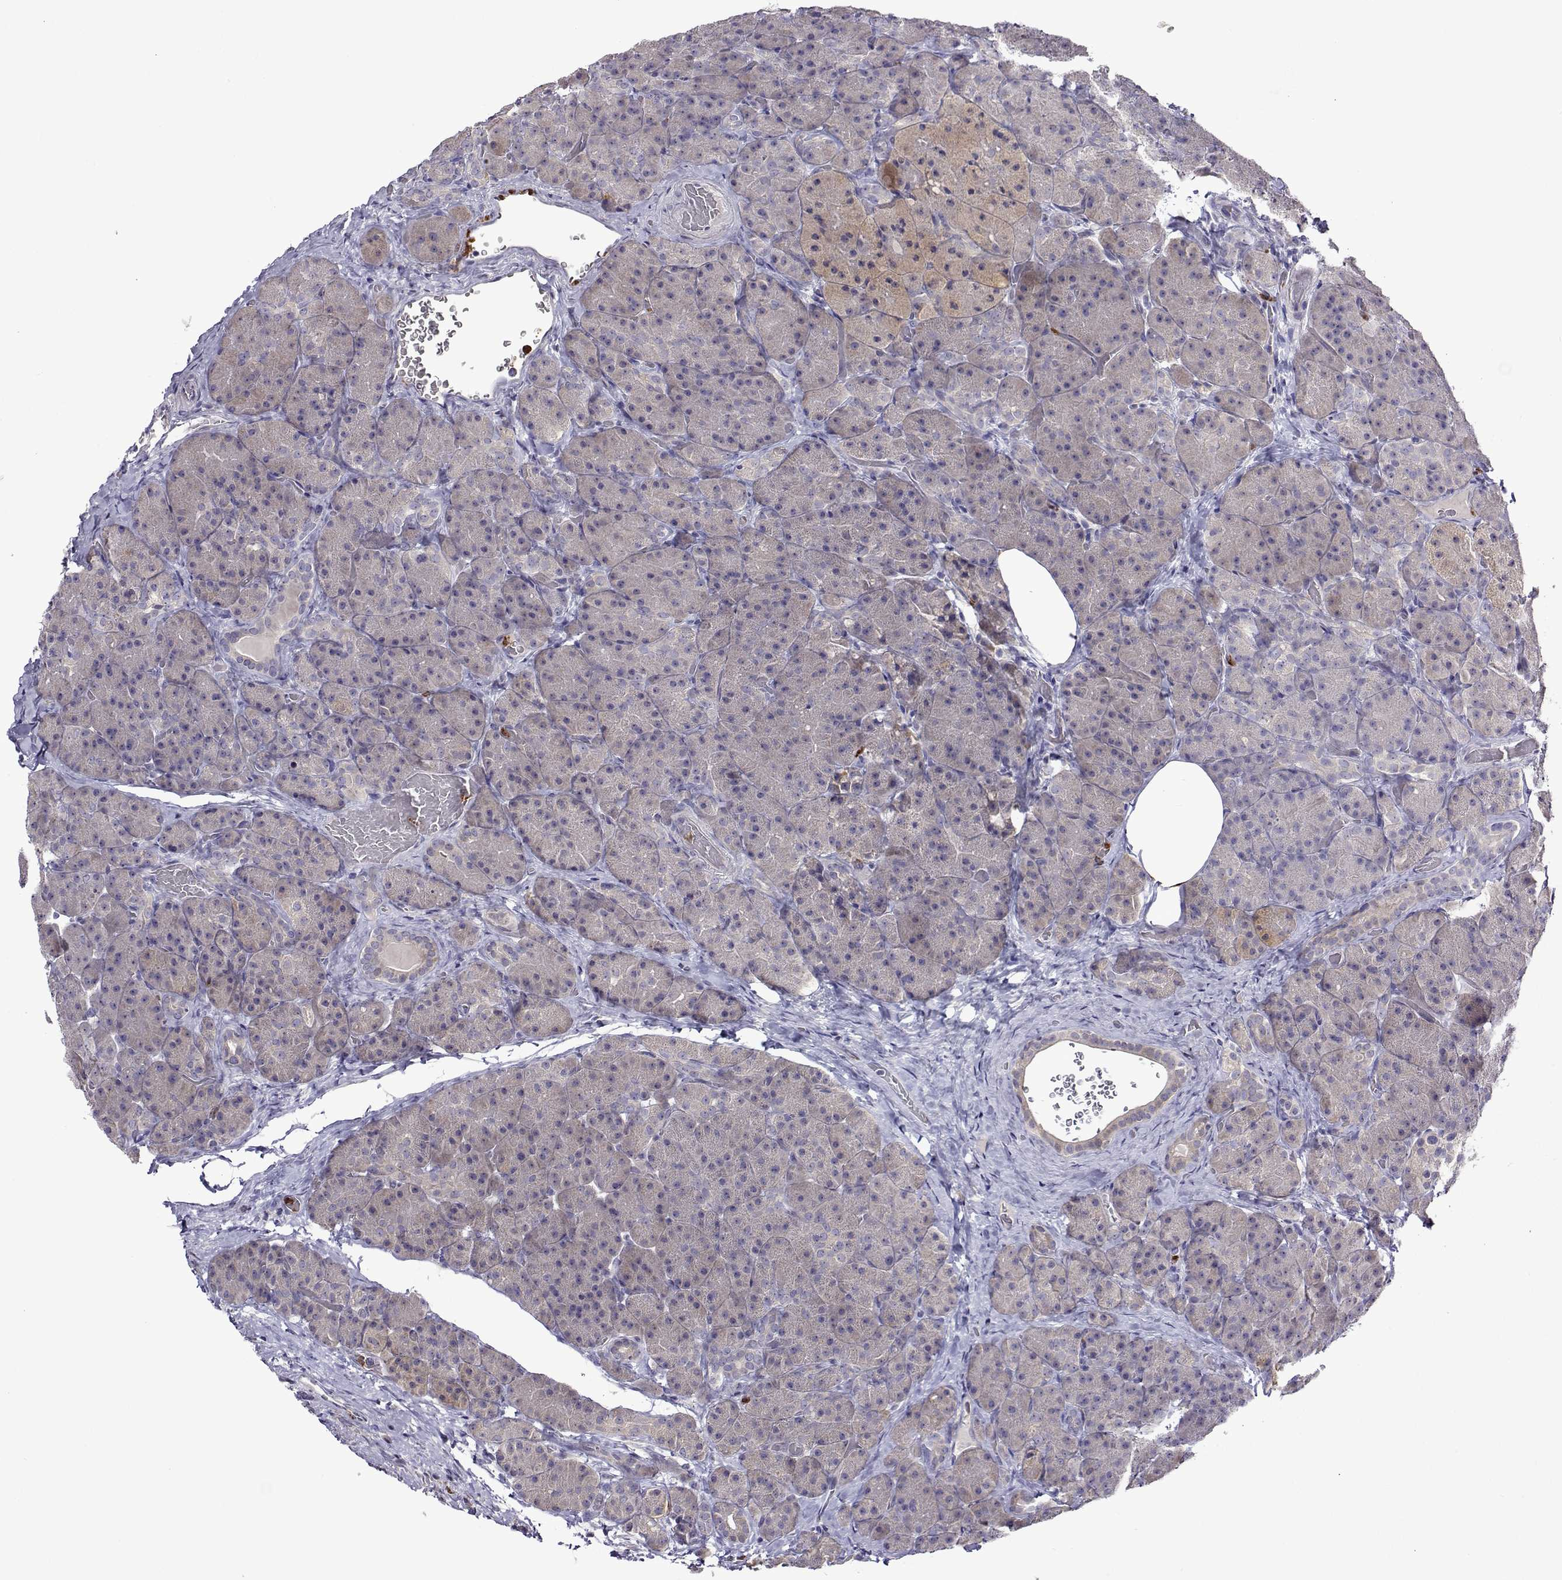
{"staining": {"intensity": "negative", "quantity": "none", "location": "none"}, "tissue": "pancreas", "cell_type": "Exocrine glandular cells", "image_type": "normal", "snomed": [{"axis": "morphology", "description": "Normal tissue, NOS"}, {"axis": "topography", "description": "Pancreas"}], "caption": "Immunohistochemistry photomicrograph of unremarkable pancreas: pancreas stained with DAB displays no significant protein staining in exocrine glandular cells.", "gene": "SULT2A1", "patient": {"sex": "male", "age": 57}}